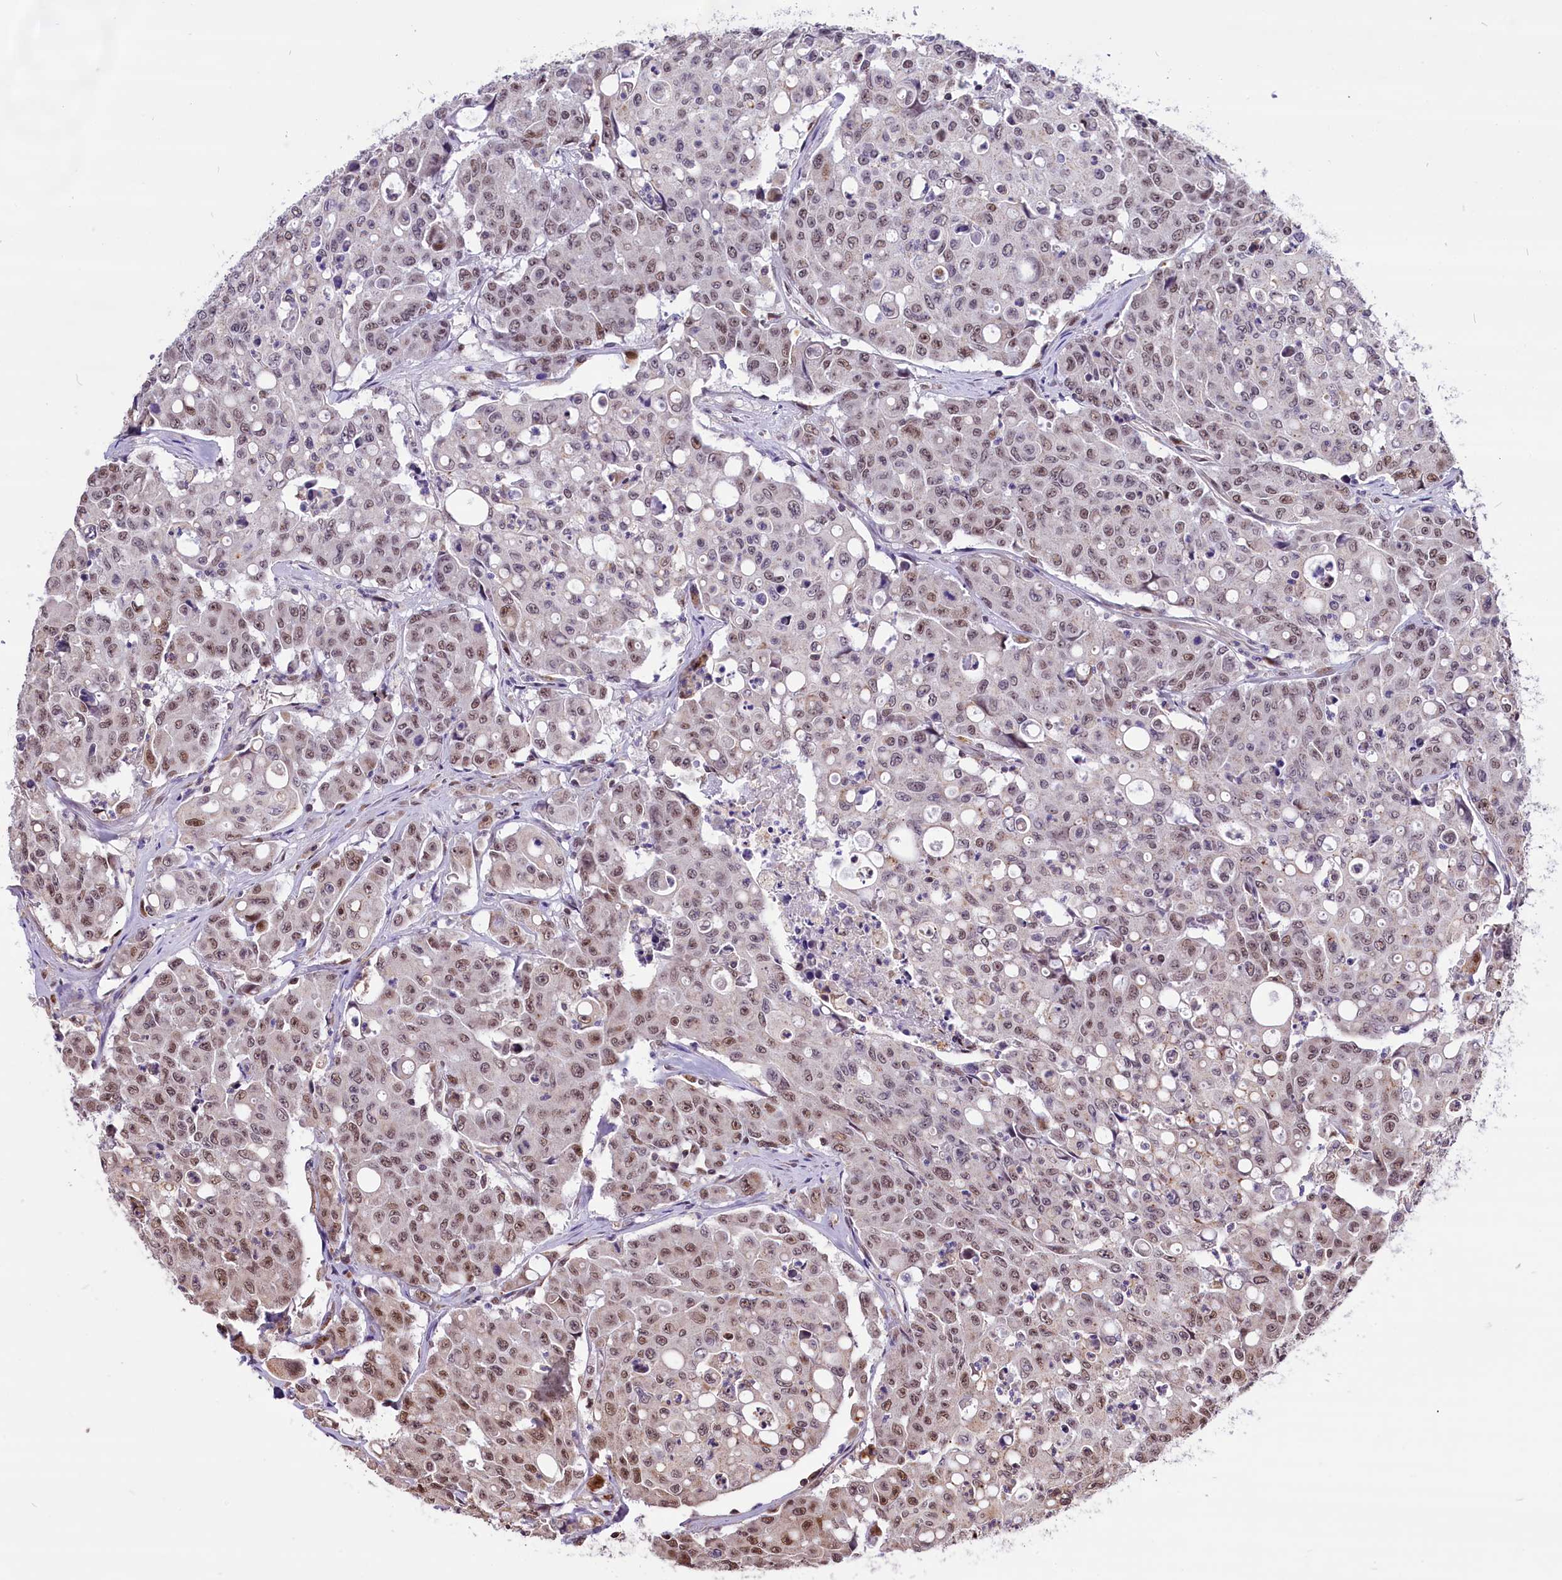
{"staining": {"intensity": "weak", "quantity": ">75%", "location": "nuclear"}, "tissue": "colorectal cancer", "cell_type": "Tumor cells", "image_type": "cancer", "snomed": [{"axis": "morphology", "description": "Adenocarcinoma, NOS"}, {"axis": "topography", "description": "Colon"}], "caption": "Tumor cells show low levels of weak nuclear positivity in approximately >75% of cells in colorectal cancer. The protein of interest is shown in brown color, while the nuclei are stained blue.", "gene": "MRPL54", "patient": {"sex": "male", "age": 51}}